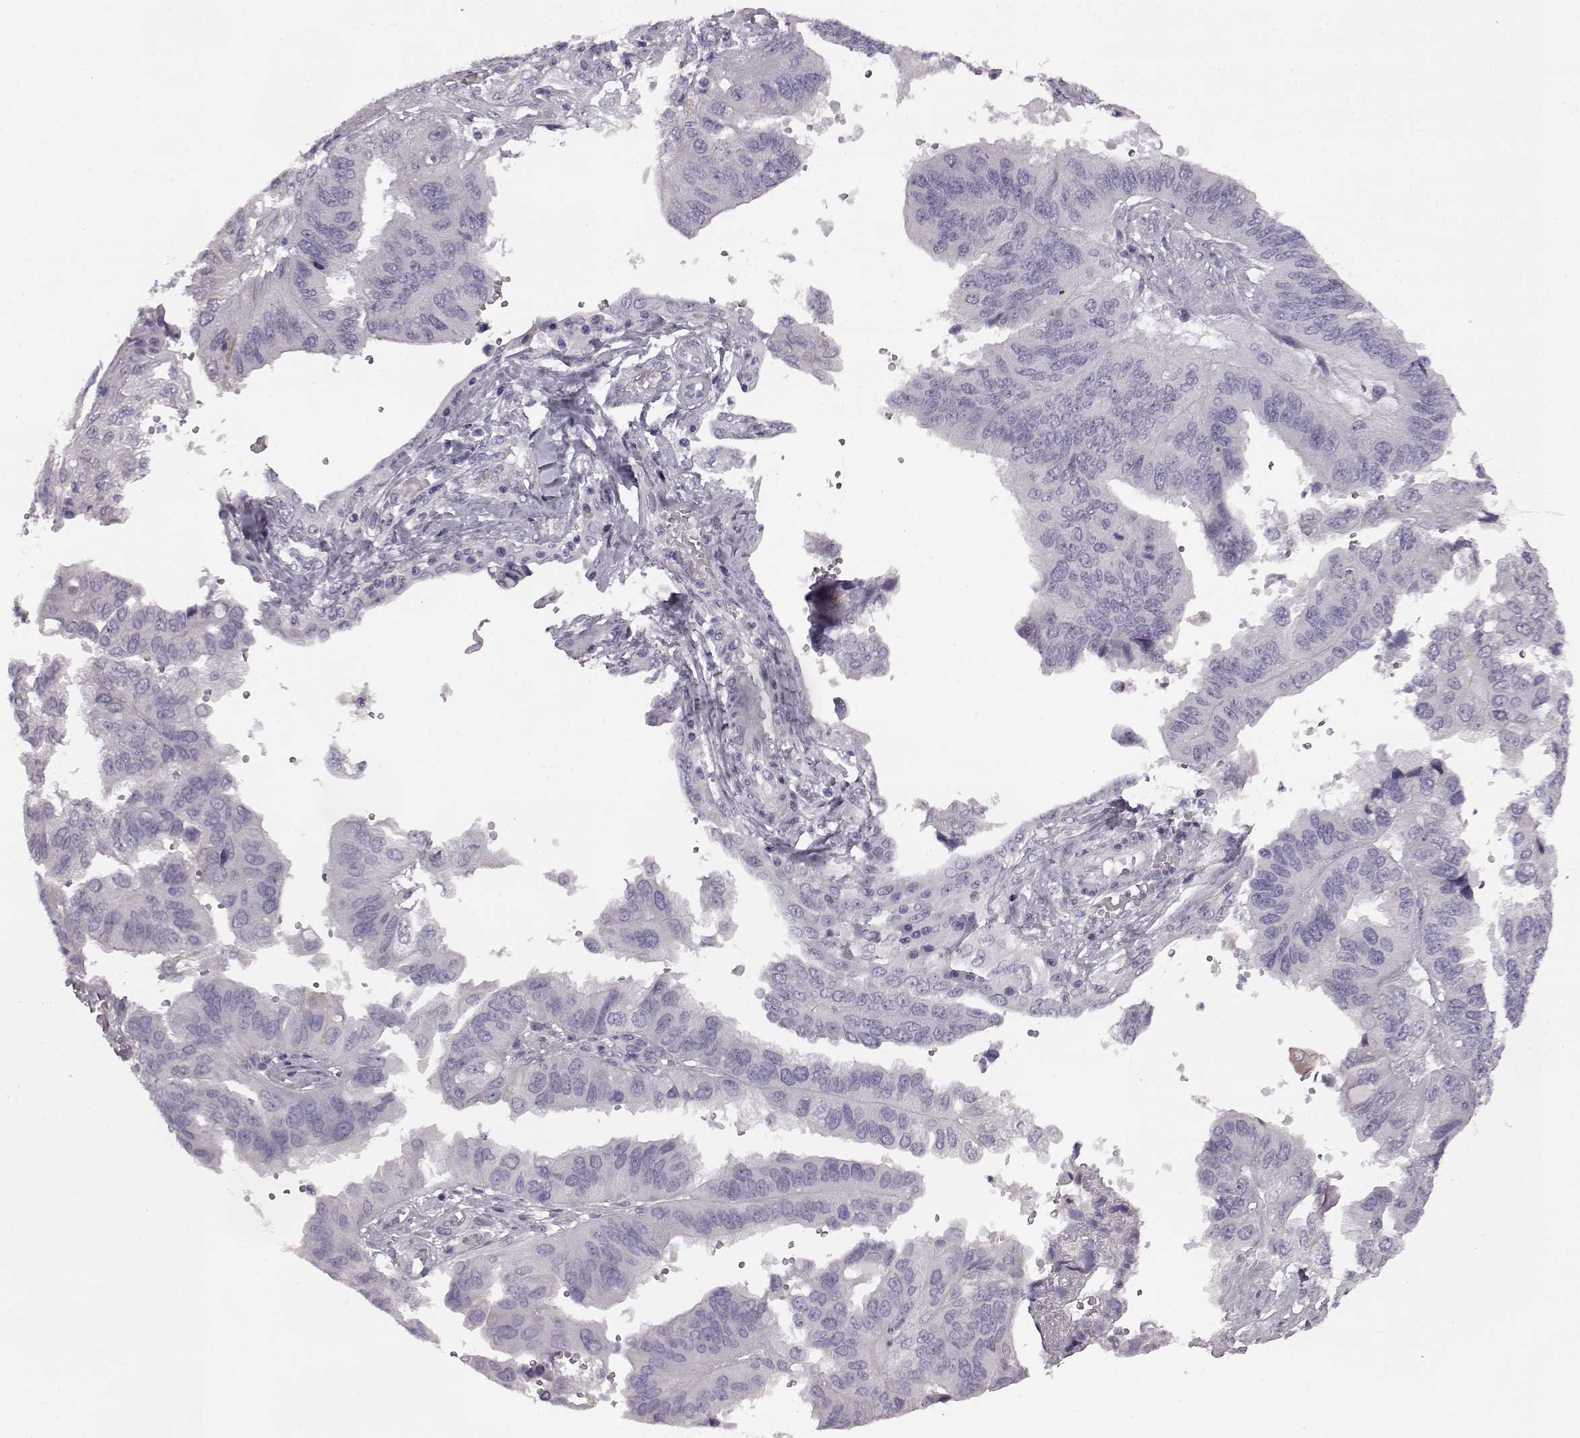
{"staining": {"intensity": "negative", "quantity": "none", "location": "none"}, "tissue": "ovarian cancer", "cell_type": "Tumor cells", "image_type": "cancer", "snomed": [{"axis": "morphology", "description": "Cystadenocarcinoma, serous, NOS"}, {"axis": "topography", "description": "Ovary"}], "caption": "Immunohistochemical staining of serous cystadenocarcinoma (ovarian) displays no significant expression in tumor cells.", "gene": "ODAD4", "patient": {"sex": "female", "age": 79}}